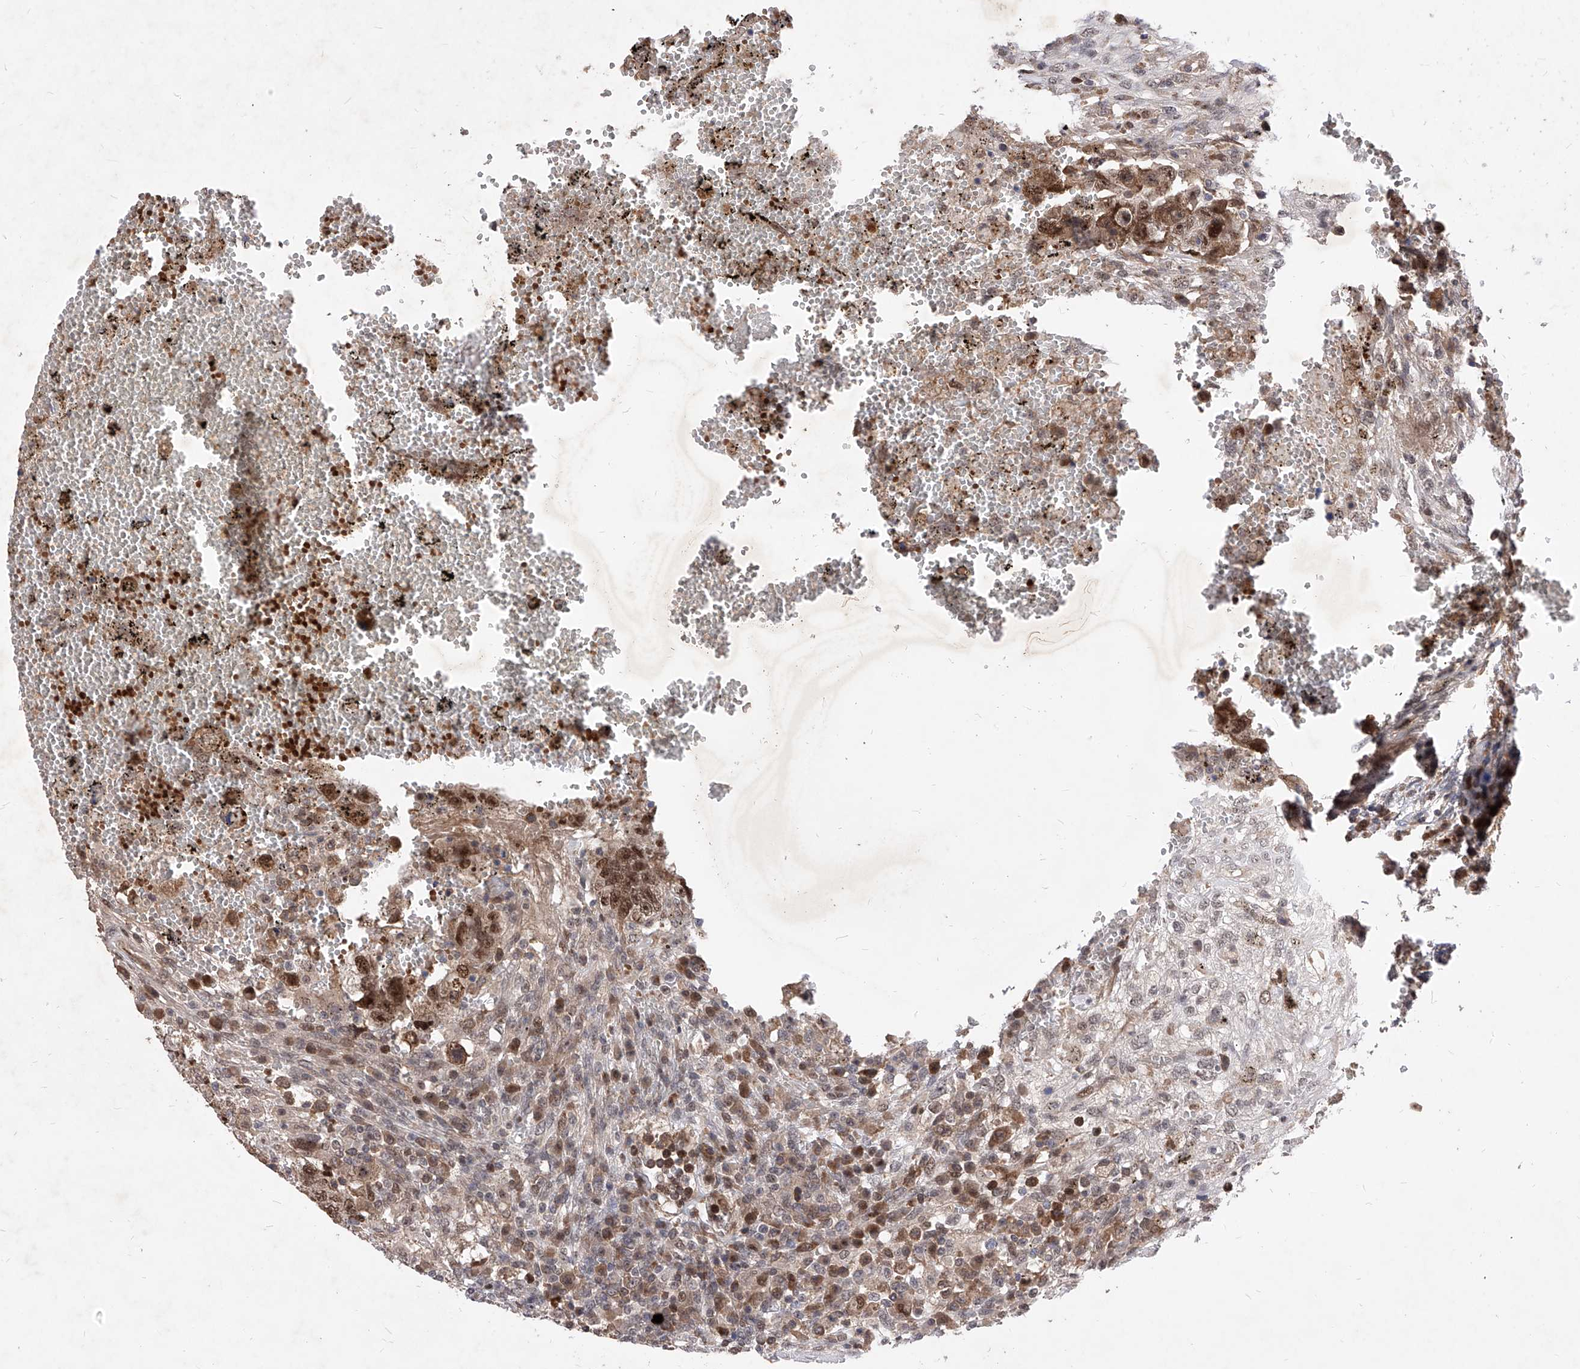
{"staining": {"intensity": "moderate", "quantity": ">75%", "location": "cytoplasmic/membranous,nuclear"}, "tissue": "testis cancer", "cell_type": "Tumor cells", "image_type": "cancer", "snomed": [{"axis": "morphology", "description": "Carcinoma, Embryonal, NOS"}, {"axis": "topography", "description": "Testis"}], "caption": "Immunohistochemistry (IHC) (DAB) staining of human testis cancer shows moderate cytoplasmic/membranous and nuclear protein expression in approximately >75% of tumor cells.", "gene": "LGR4", "patient": {"sex": "male", "age": 26}}